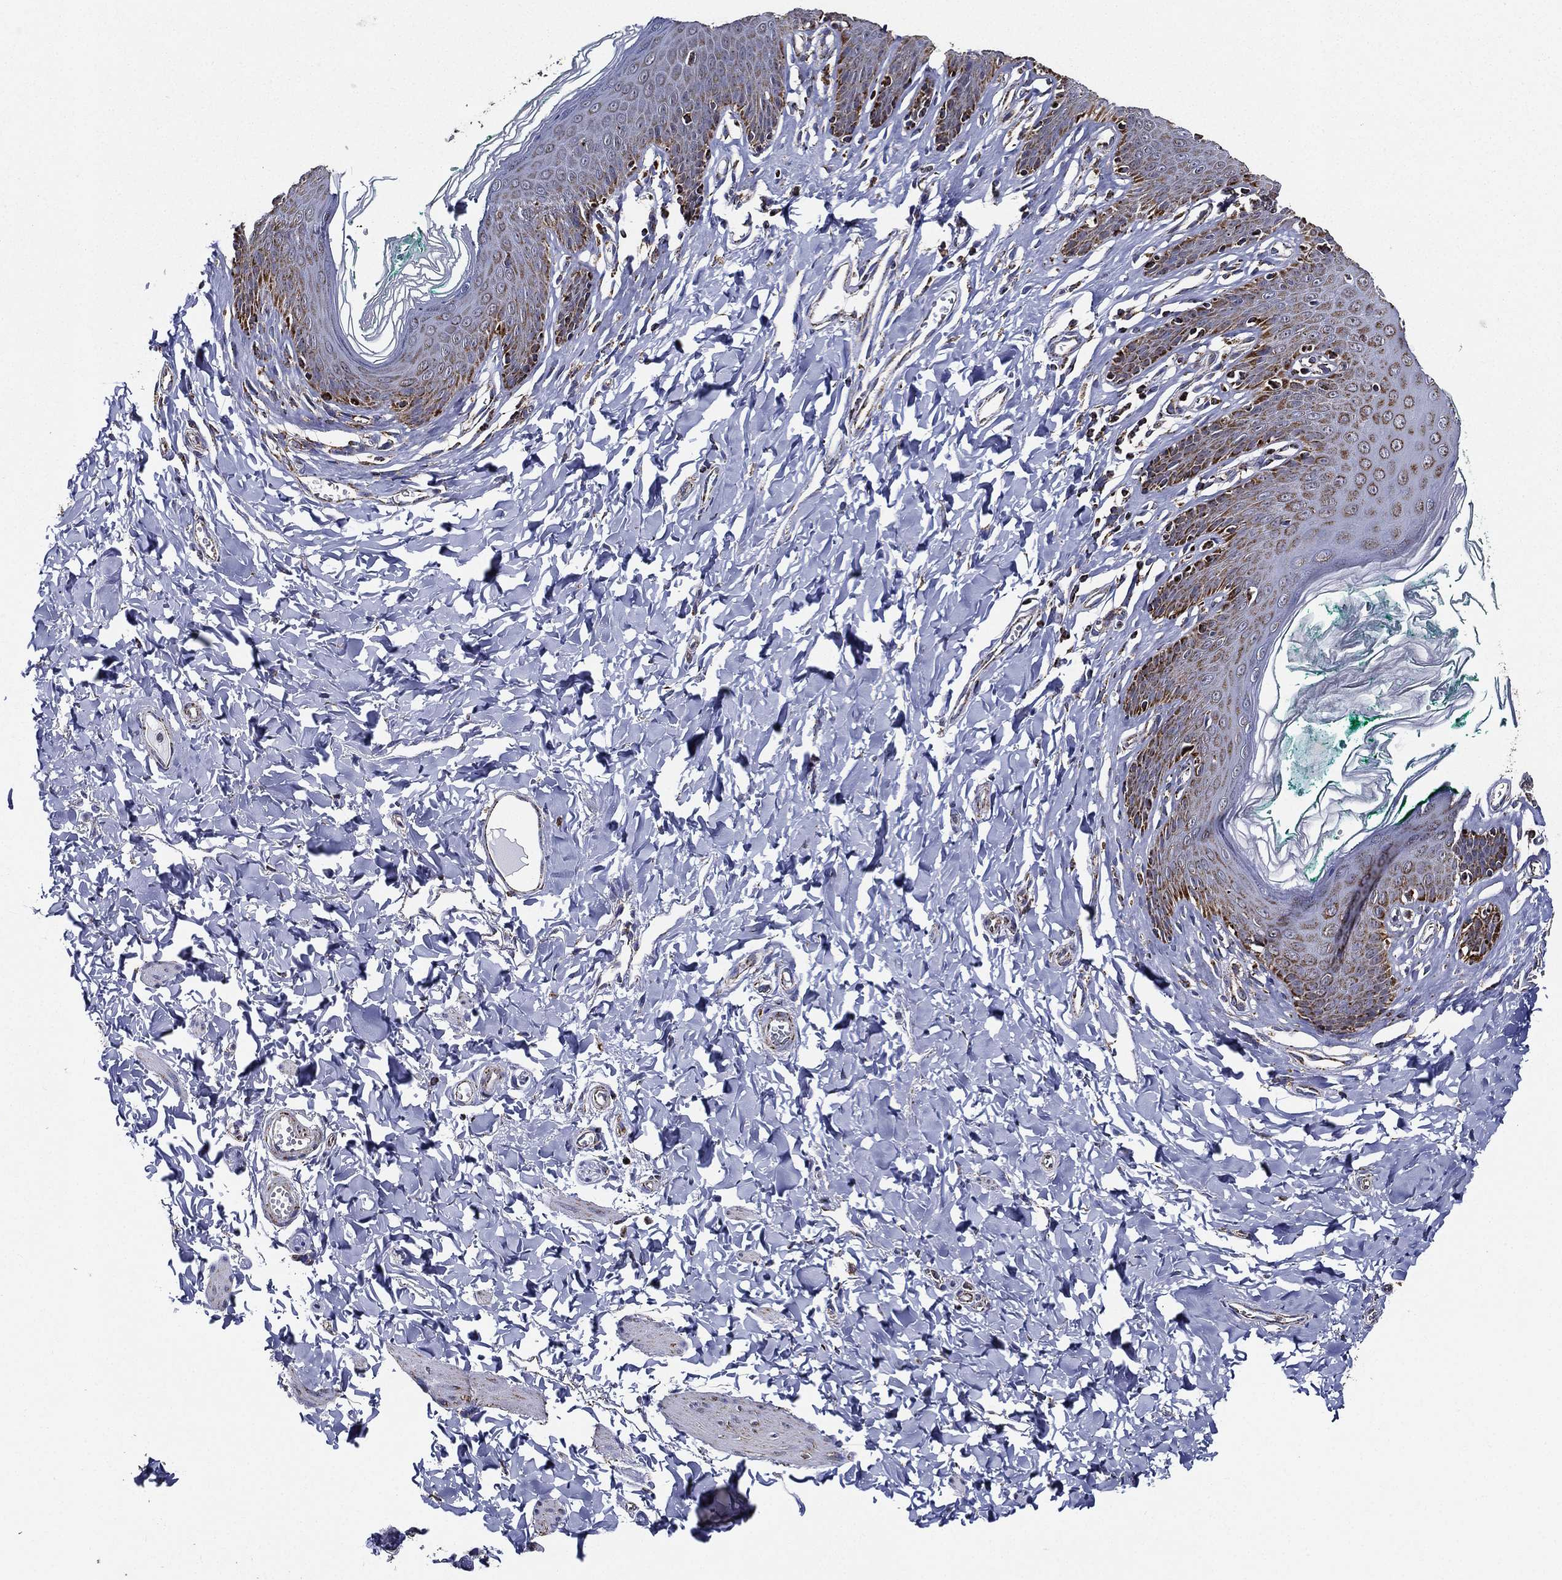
{"staining": {"intensity": "strong", "quantity": "25%-75%", "location": "cytoplasmic/membranous"}, "tissue": "skin", "cell_type": "Epidermal cells", "image_type": "normal", "snomed": [{"axis": "morphology", "description": "Normal tissue, NOS"}, {"axis": "topography", "description": "Vulva"}], "caption": "This photomicrograph demonstrates normal skin stained with IHC to label a protein in brown. The cytoplasmic/membranous of epidermal cells show strong positivity for the protein. Nuclei are counter-stained blue.", "gene": "NDUFAB1", "patient": {"sex": "female", "age": 66}}